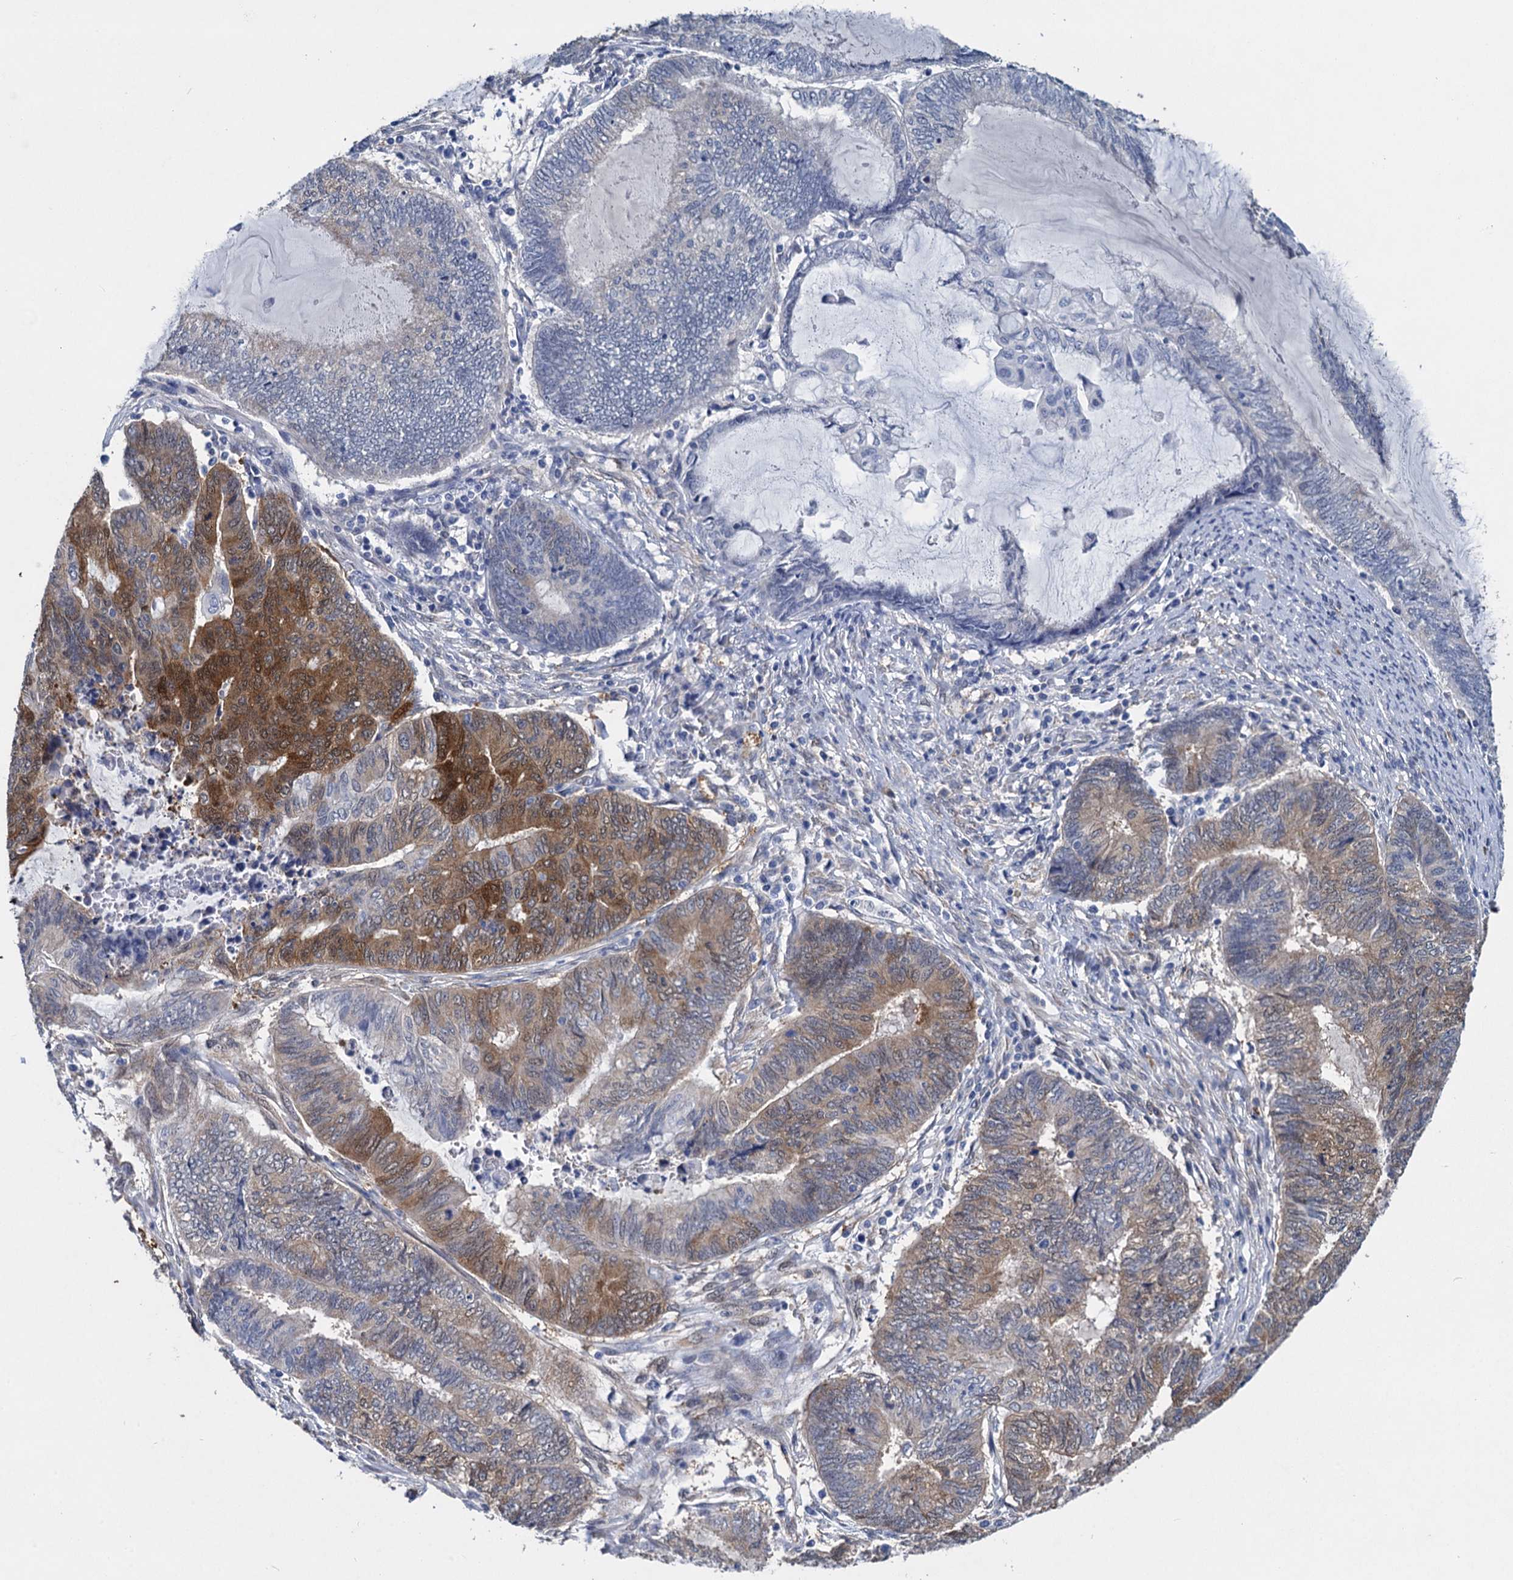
{"staining": {"intensity": "moderate", "quantity": "25%-75%", "location": "cytoplasmic/membranous"}, "tissue": "endometrial cancer", "cell_type": "Tumor cells", "image_type": "cancer", "snomed": [{"axis": "morphology", "description": "Adenocarcinoma, NOS"}, {"axis": "topography", "description": "Uterus"}, {"axis": "topography", "description": "Endometrium"}], "caption": "IHC of human endometrial cancer (adenocarcinoma) displays medium levels of moderate cytoplasmic/membranous staining in about 25%-75% of tumor cells.", "gene": "GSTM3", "patient": {"sex": "female", "age": 70}}